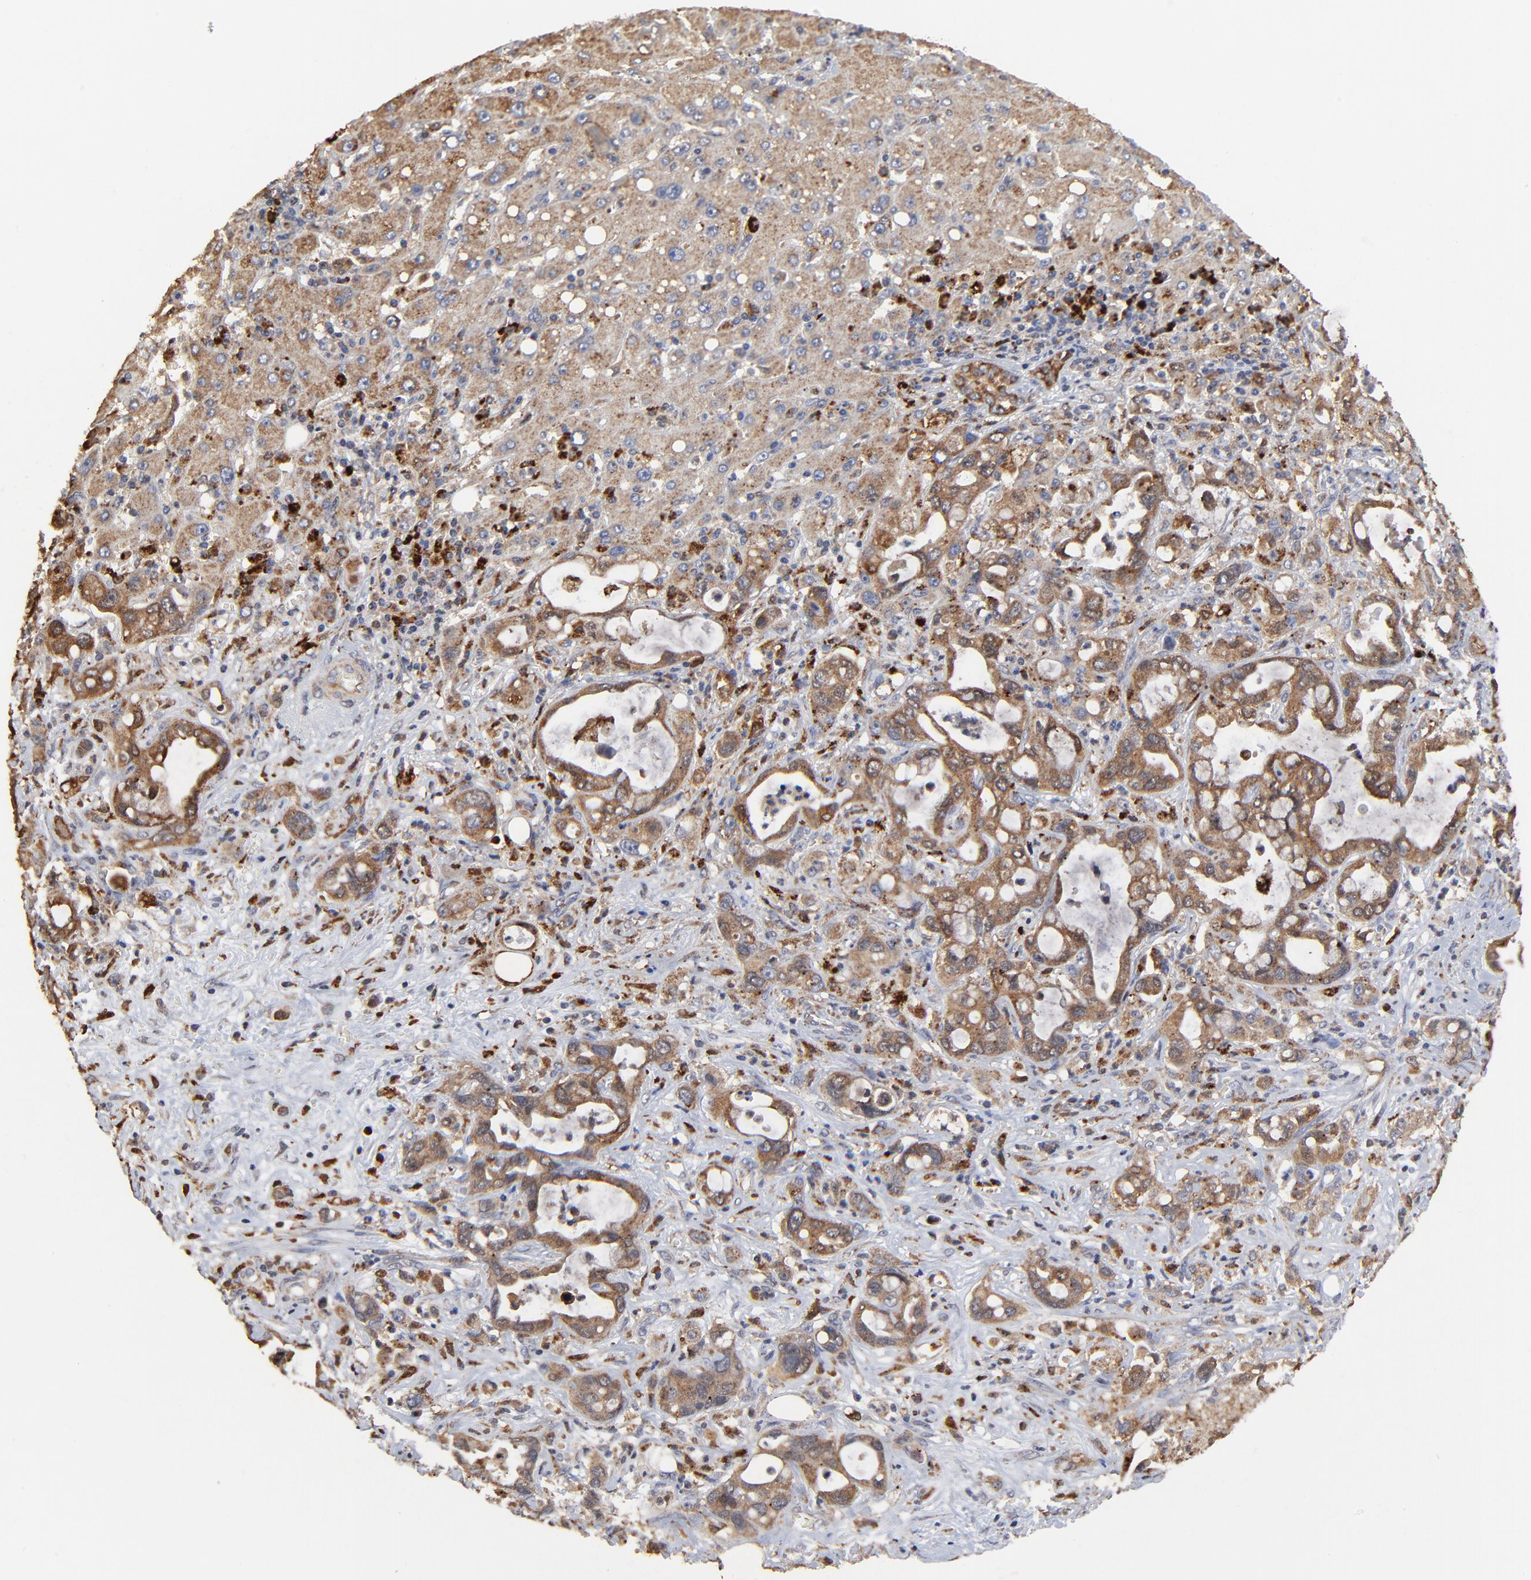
{"staining": {"intensity": "moderate", "quantity": ">75%", "location": "cytoplasmic/membranous"}, "tissue": "liver cancer", "cell_type": "Tumor cells", "image_type": "cancer", "snomed": [{"axis": "morphology", "description": "Cholangiocarcinoma"}, {"axis": "topography", "description": "Liver"}], "caption": "An image showing moderate cytoplasmic/membranous positivity in approximately >75% of tumor cells in liver cholangiocarcinoma, as visualized by brown immunohistochemical staining.", "gene": "LGALS3", "patient": {"sex": "female", "age": 65}}